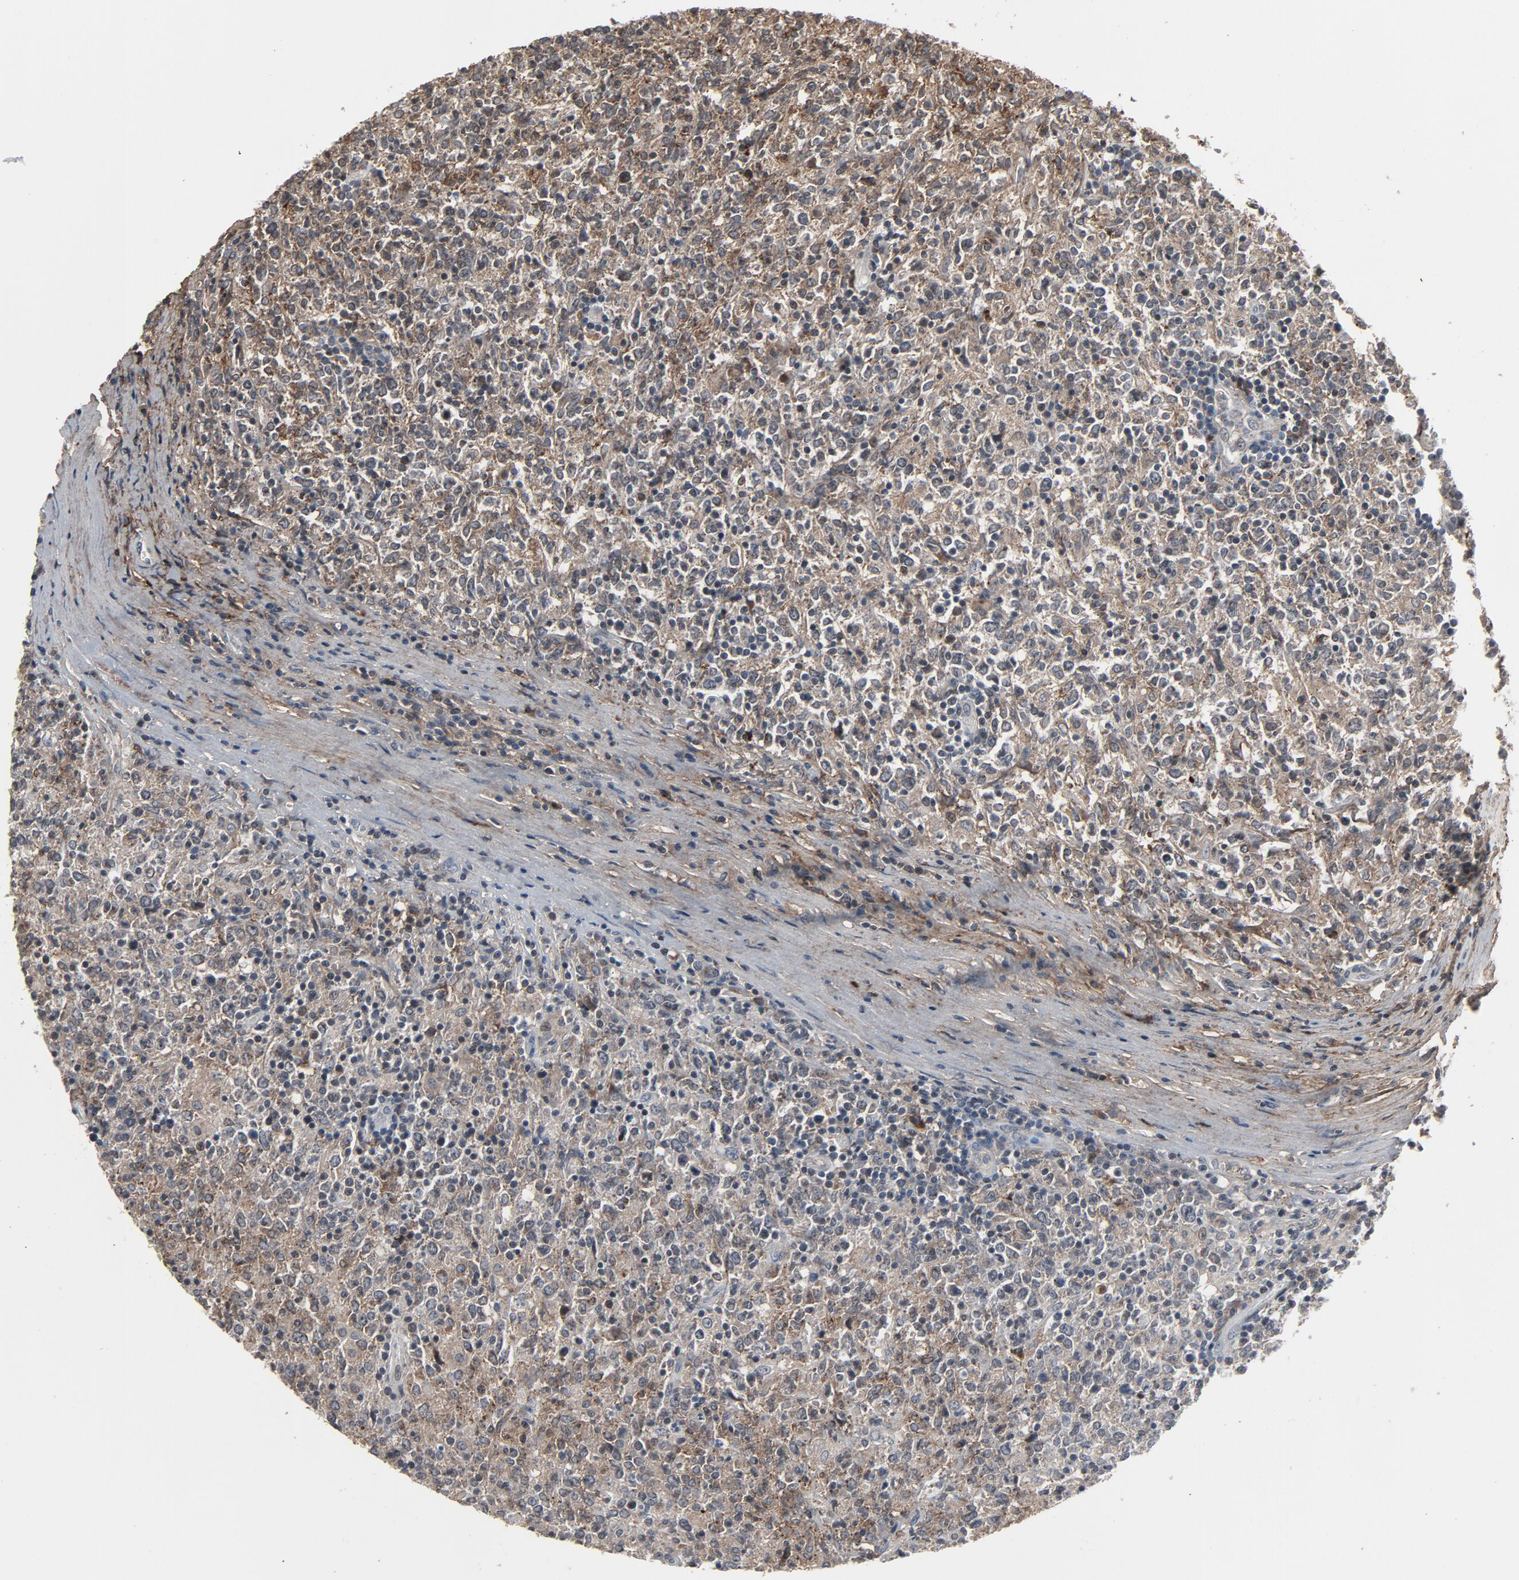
{"staining": {"intensity": "negative", "quantity": "none", "location": "none"}, "tissue": "lymphoma", "cell_type": "Tumor cells", "image_type": "cancer", "snomed": [{"axis": "morphology", "description": "Malignant lymphoma, non-Hodgkin's type, High grade"}, {"axis": "topography", "description": "Lymph node"}], "caption": "The micrograph exhibits no staining of tumor cells in malignant lymphoma, non-Hodgkin's type (high-grade). (IHC, brightfield microscopy, high magnification).", "gene": "PDZD4", "patient": {"sex": "female", "age": 84}}